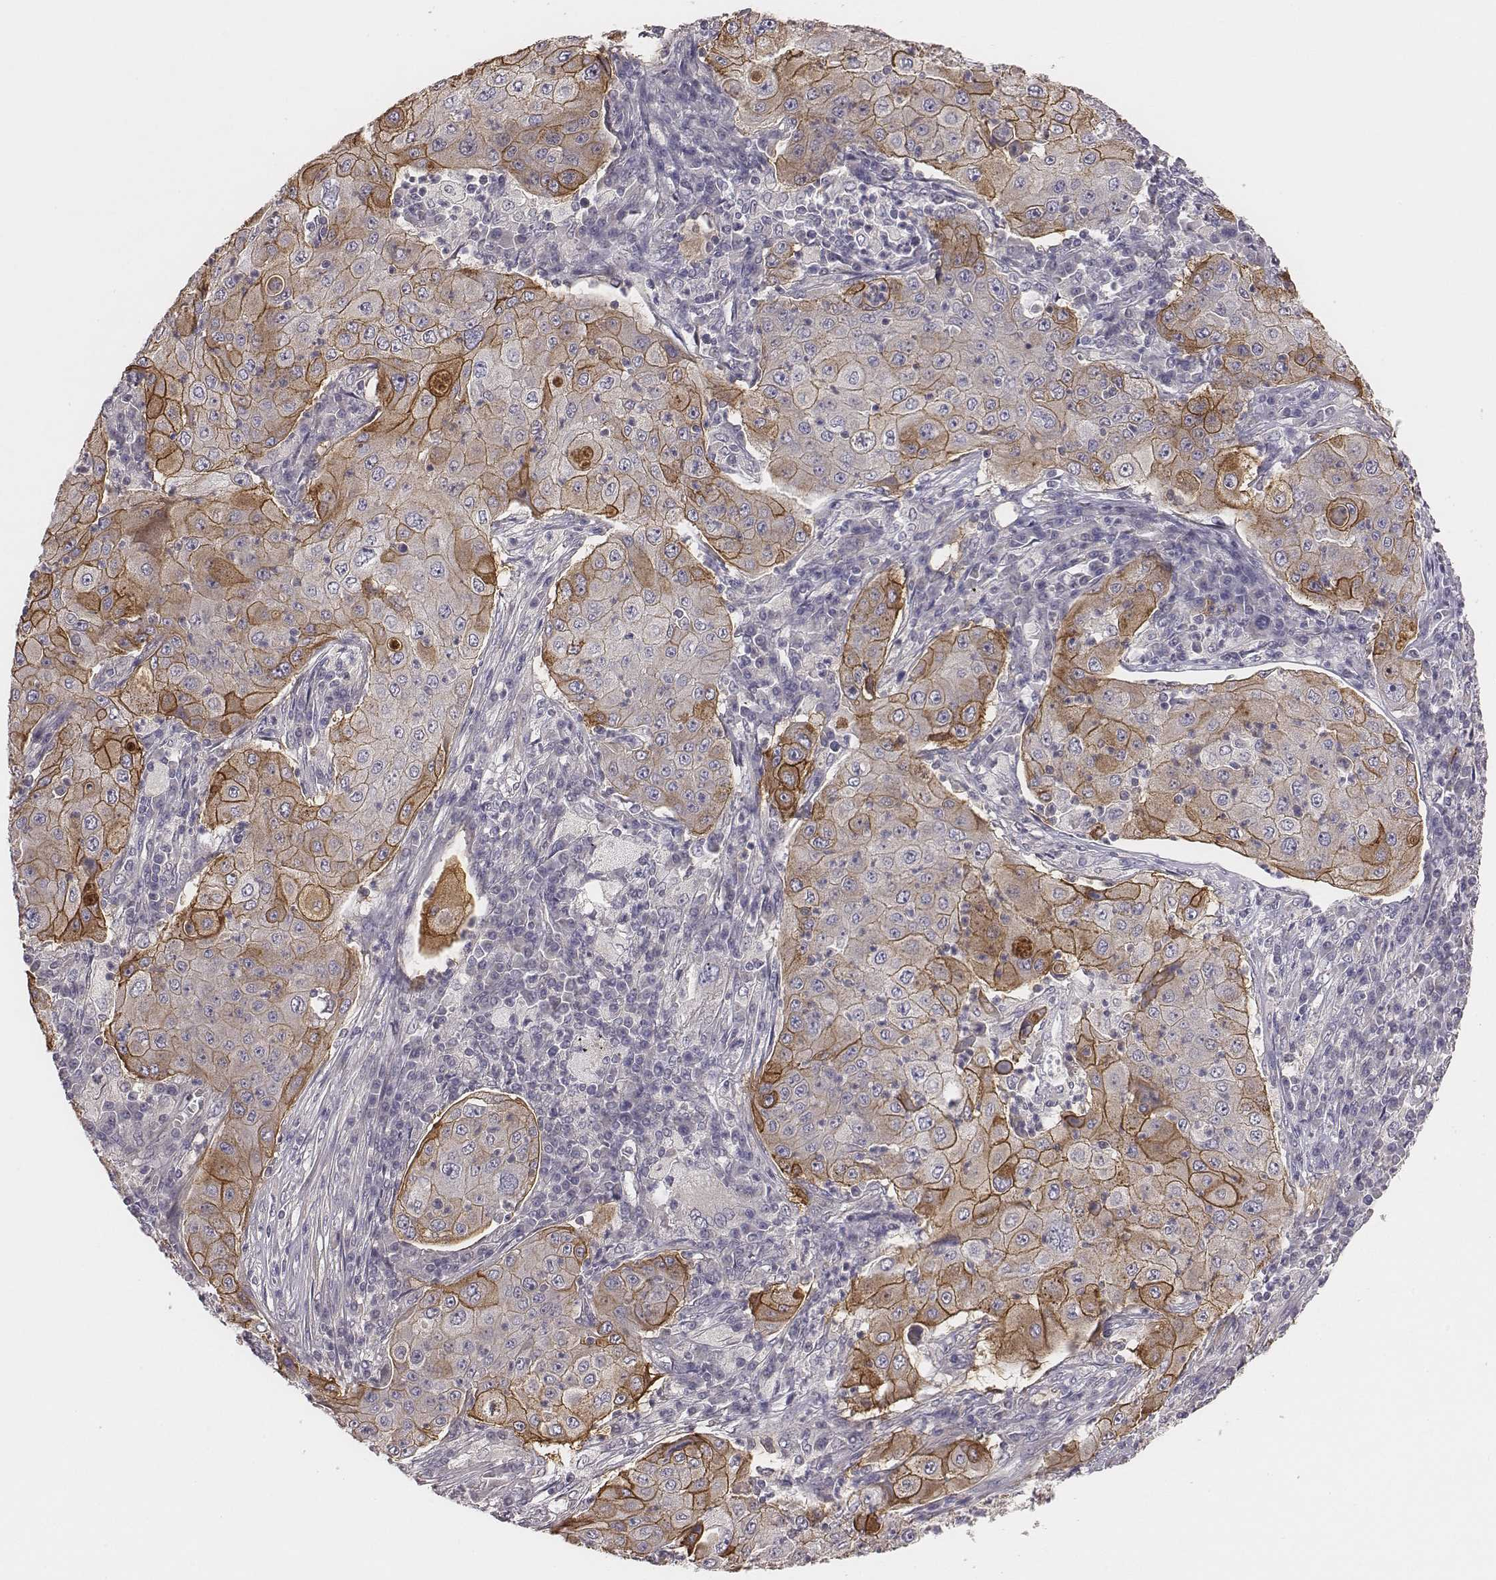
{"staining": {"intensity": "moderate", "quantity": "25%-75%", "location": "cytoplasmic/membranous"}, "tissue": "lung cancer", "cell_type": "Tumor cells", "image_type": "cancer", "snomed": [{"axis": "morphology", "description": "Squamous cell carcinoma, NOS"}, {"axis": "topography", "description": "Lung"}], "caption": "The image exhibits staining of lung cancer (squamous cell carcinoma), revealing moderate cytoplasmic/membranous protein expression (brown color) within tumor cells. (DAB IHC, brown staining for protein, blue staining for nuclei).", "gene": "SCARF1", "patient": {"sex": "female", "age": 59}}